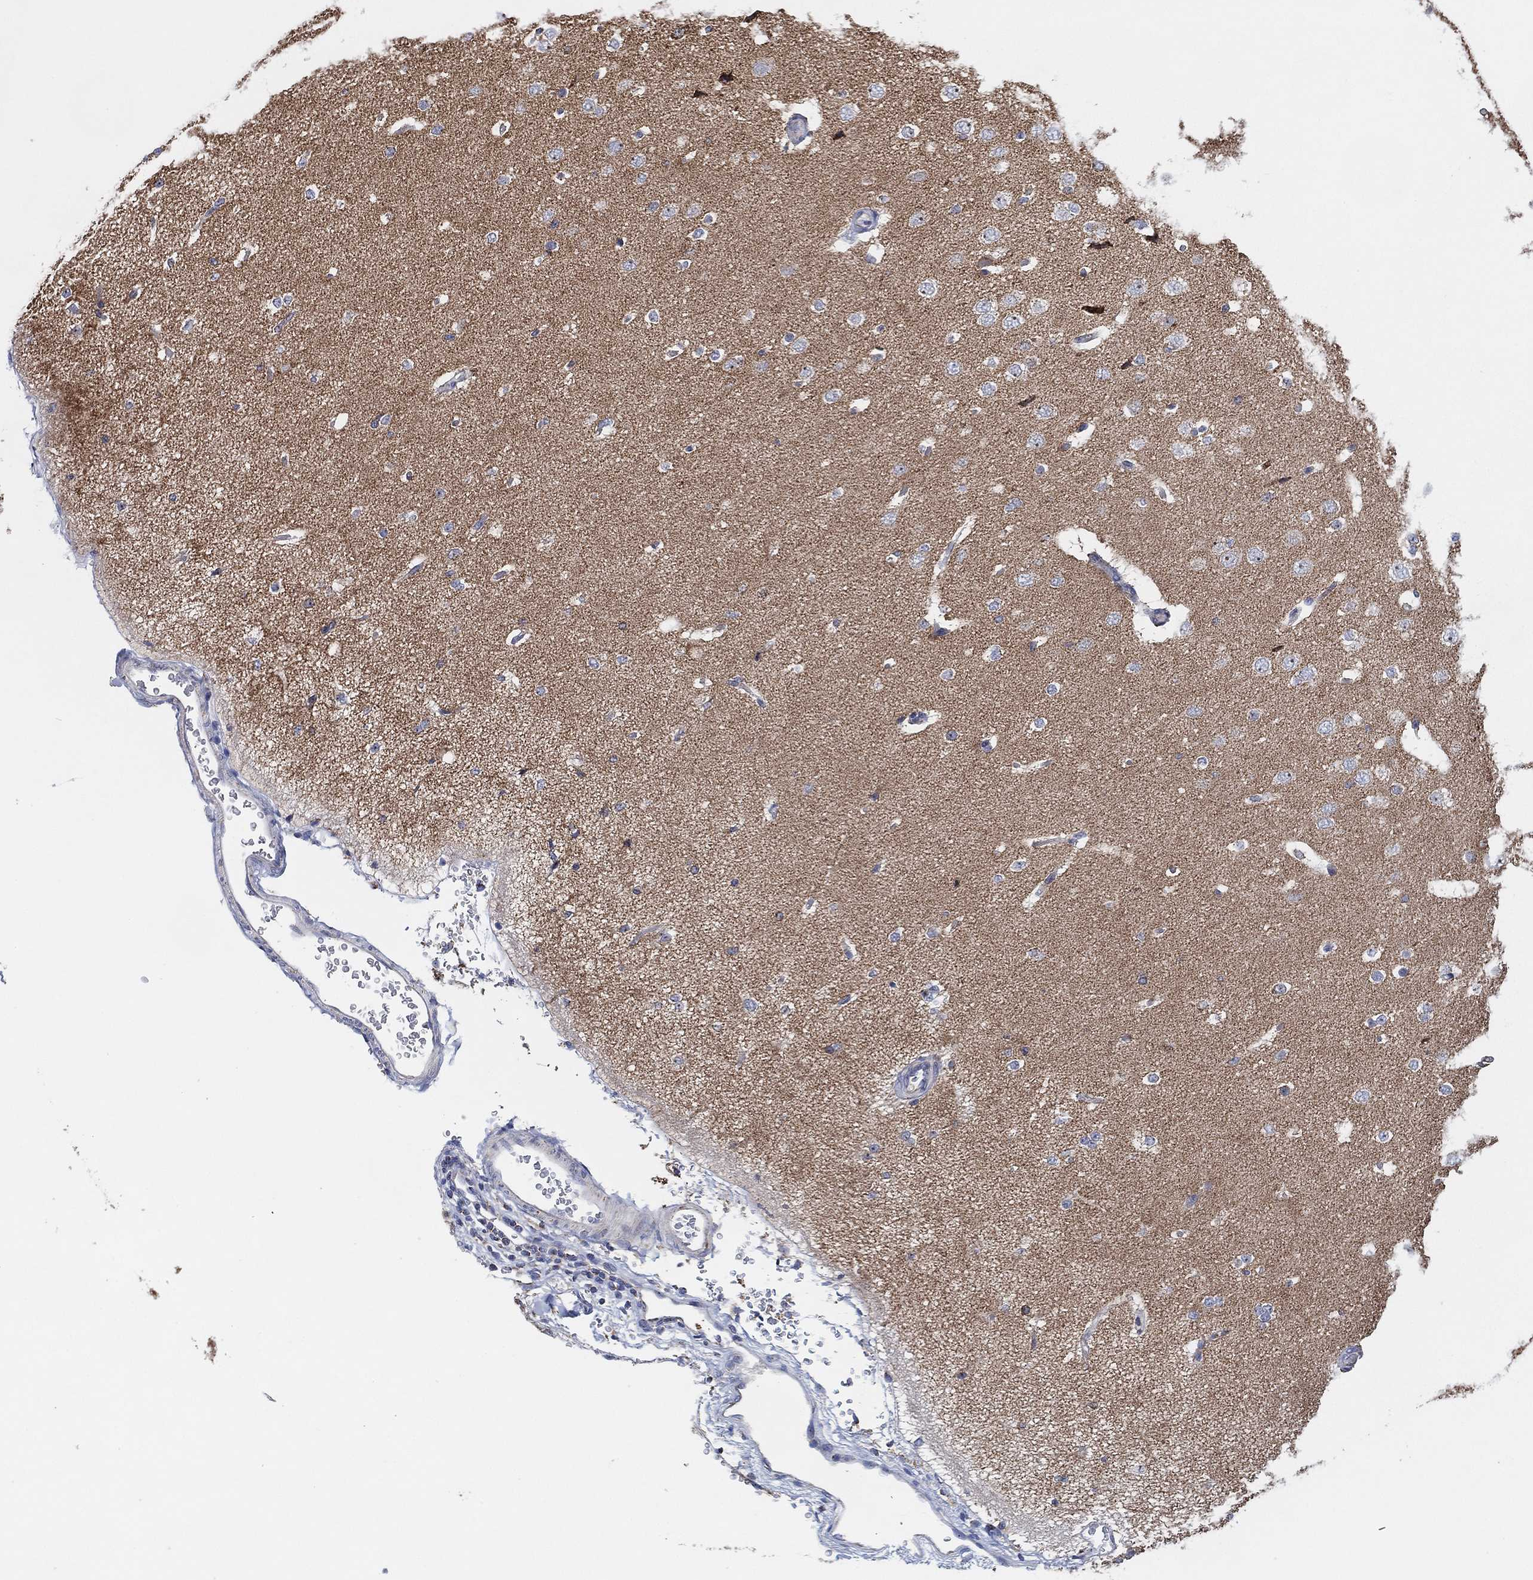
{"staining": {"intensity": "negative", "quantity": "none", "location": "none"}, "tissue": "cerebral cortex", "cell_type": "Endothelial cells", "image_type": "normal", "snomed": [{"axis": "morphology", "description": "Normal tissue, NOS"}, {"axis": "morphology", "description": "Inflammation, NOS"}, {"axis": "topography", "description": "Cerebral cortex"}], "caption": "Endothelial cells are negative for protein expression in benign human cerebral cortex. The staining was performed using DAB to visualize the protein expression in brown, while the nuclei were stained in blue with hematoxylin (Magnification: 20x).", "gene": "GCAT", "patient": {"sex": "male", "age": 6}}